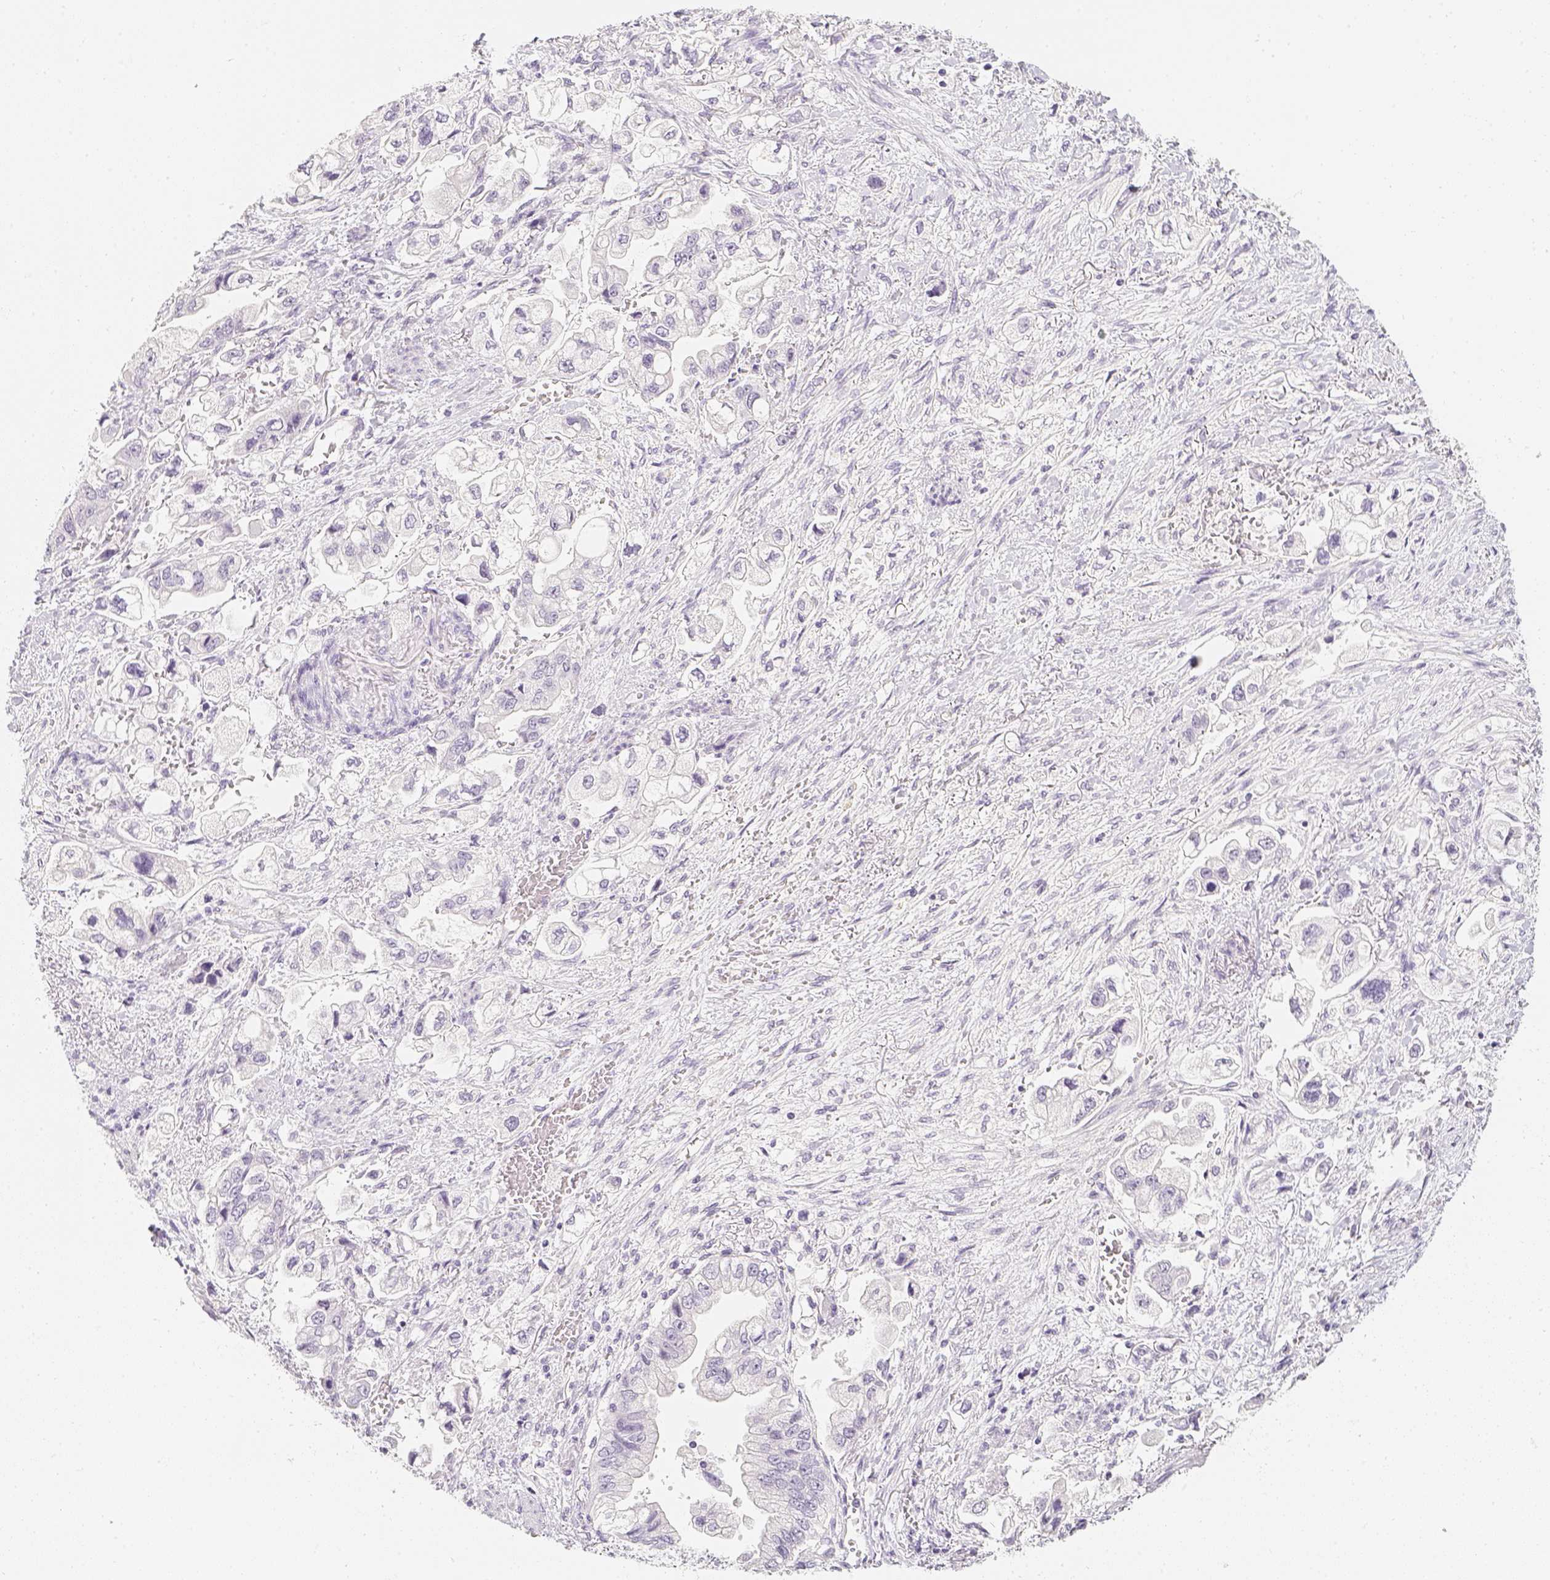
{"staining": {"intensity": "negative", "quantity": "none", "location": "none"}, "tissue": "stomach cancer", "cell_type": "Tumor cells", "image_type": "cancer", "snomed": [{"axis": "morphology", "description": "Normal tissue, NOS"}, {"axis": "morphology", "description": "Adenocarcinoma, NOS"}, {"axis": "topography", "description": "Stomach"}], "caption": "An IHC photomicrograph of adenocarcinoma (stomach) is shown. There is no staining in tumor cells of adenocarcinoma (stomach).", "gene": "SLC18A1", "patient": {"sex": "male", "age": 62}}